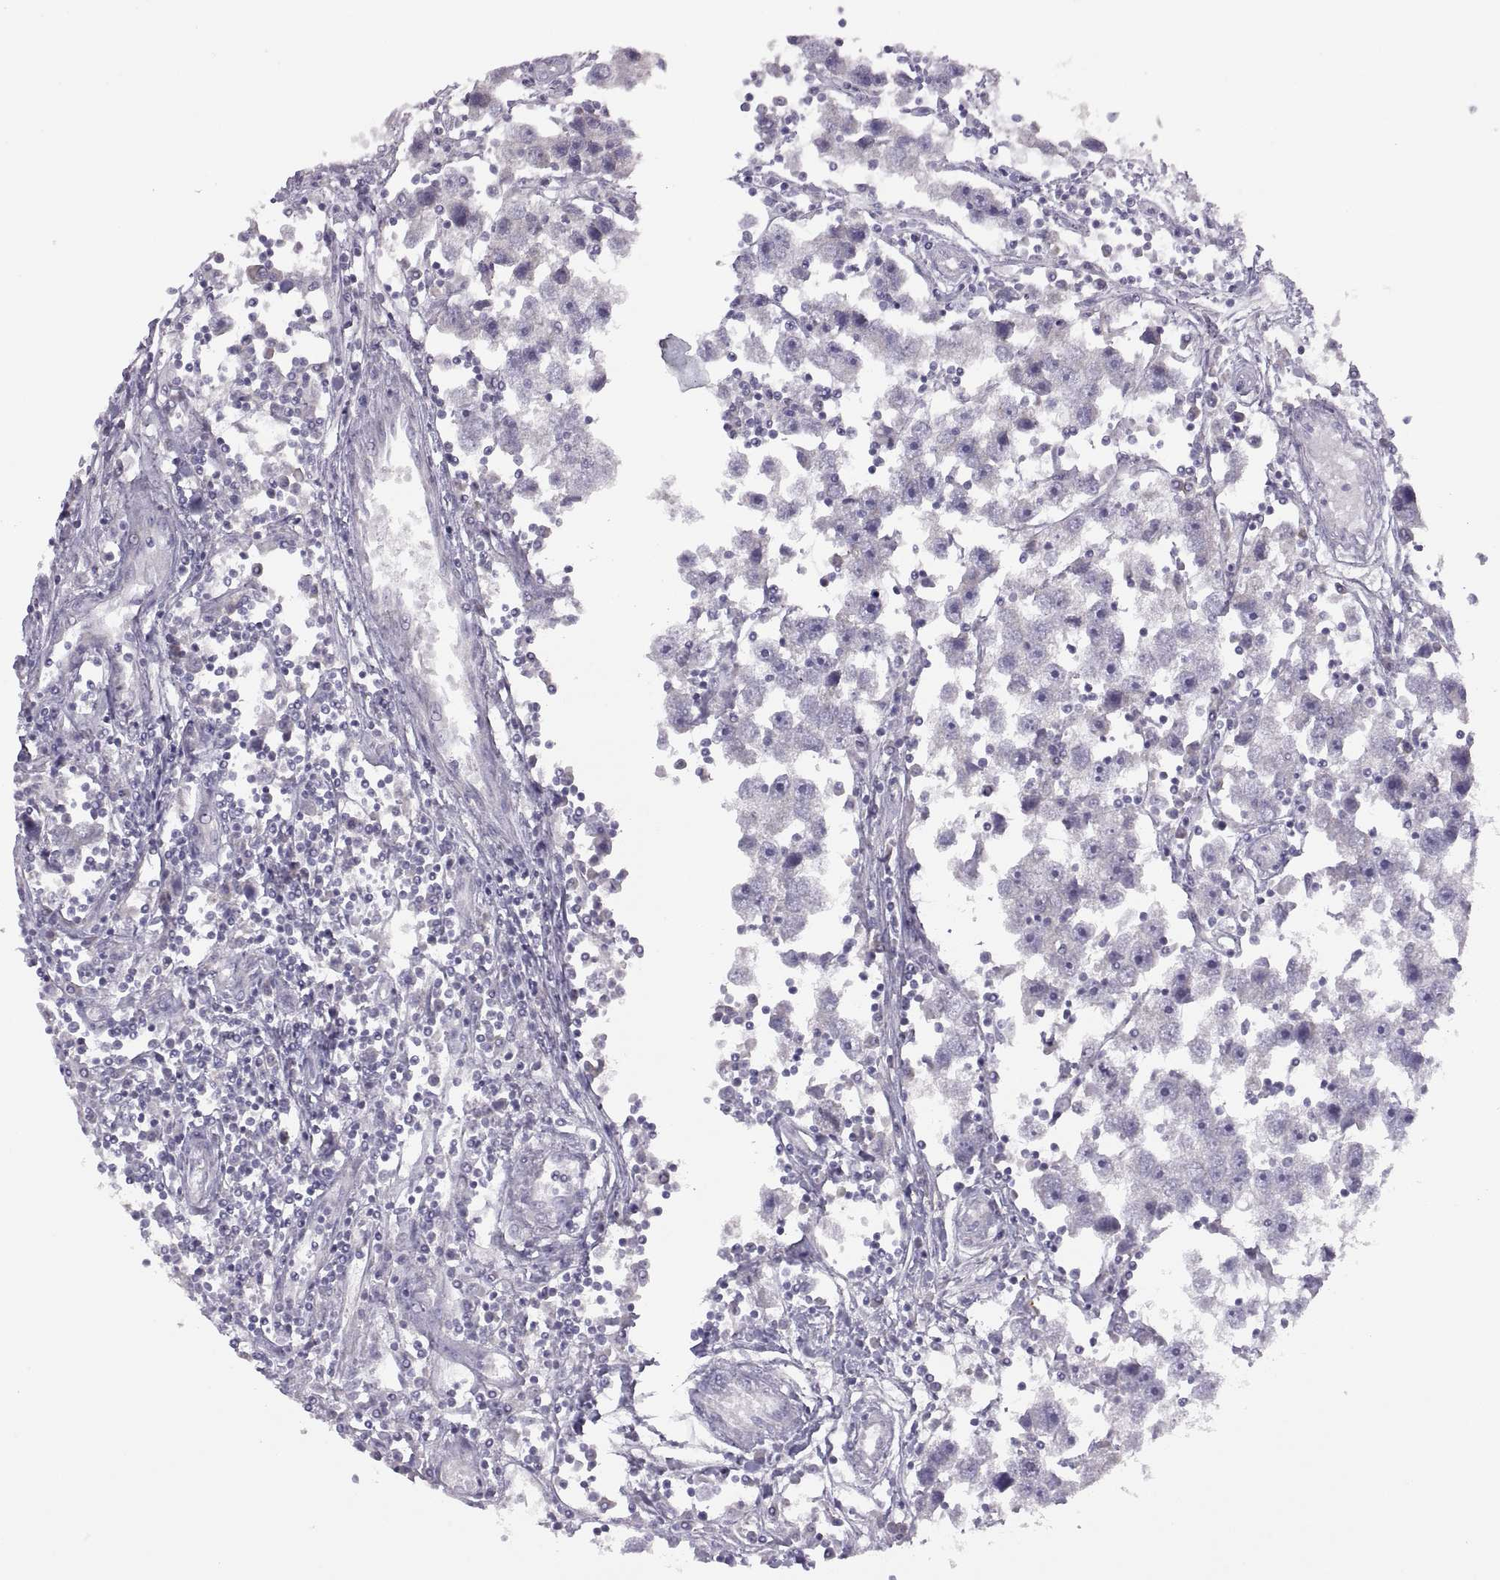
{"staining": {"intensity": "negative", "quantity": "none", "location": "none"}, "tissue": "testis cancer", "cell_type": "Tumor cells", "image_type": "cancer", "snomed": [{"axis": "morphology", "description": "Seminoma, NOS"}, {"axis": "topography", "description": "Testis"}], "caption": "Immunohistochemistry of human testis seminoma shows no positivity in tumor cells.", "gene": "TBX19", "patient": {"sex": "male", "age": 30}}